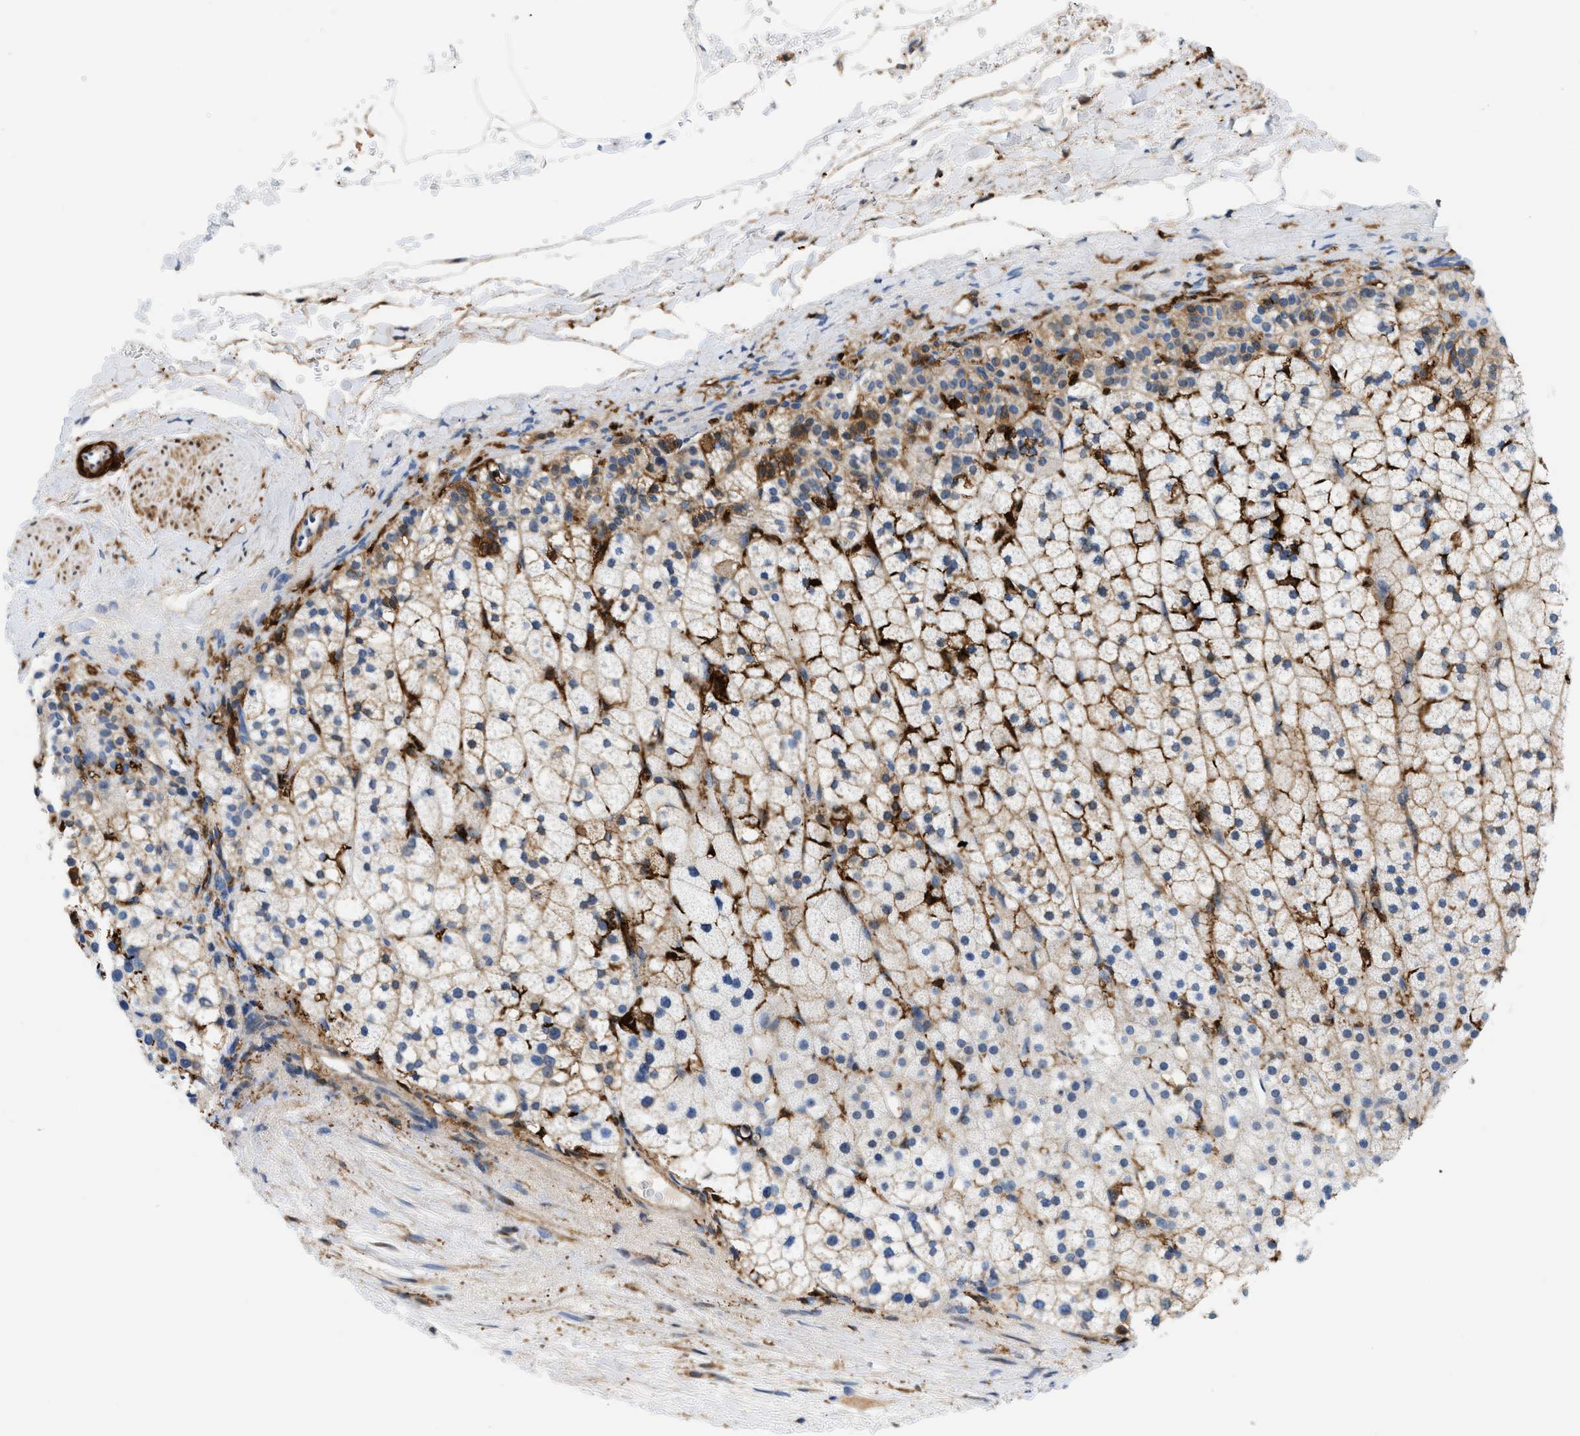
{"staining": {"intensity": "strong", "quantity": "<25%", "location": "cytoplasmic/membranous"}, "tissue": "adrenal gland", "cell_type": "Glandular cells", "image_type": "normal", "snomed": [{"axis": "morphology", "description": "Normal tissue, NOS"}, {"axis": "topography", "description": "Adrenal gland"}], "caption": "A high-resolution micrograph shows immunohistochemistry staining of benign adrenal gland, which demonstrates strong cytoplasmic/membranous staining in about <25% of glandular cells. (Brightfield microscopy of DAB IHC at high magnification).", "gene": "GSN", "patient": {"sex": "male", "age": 35}}